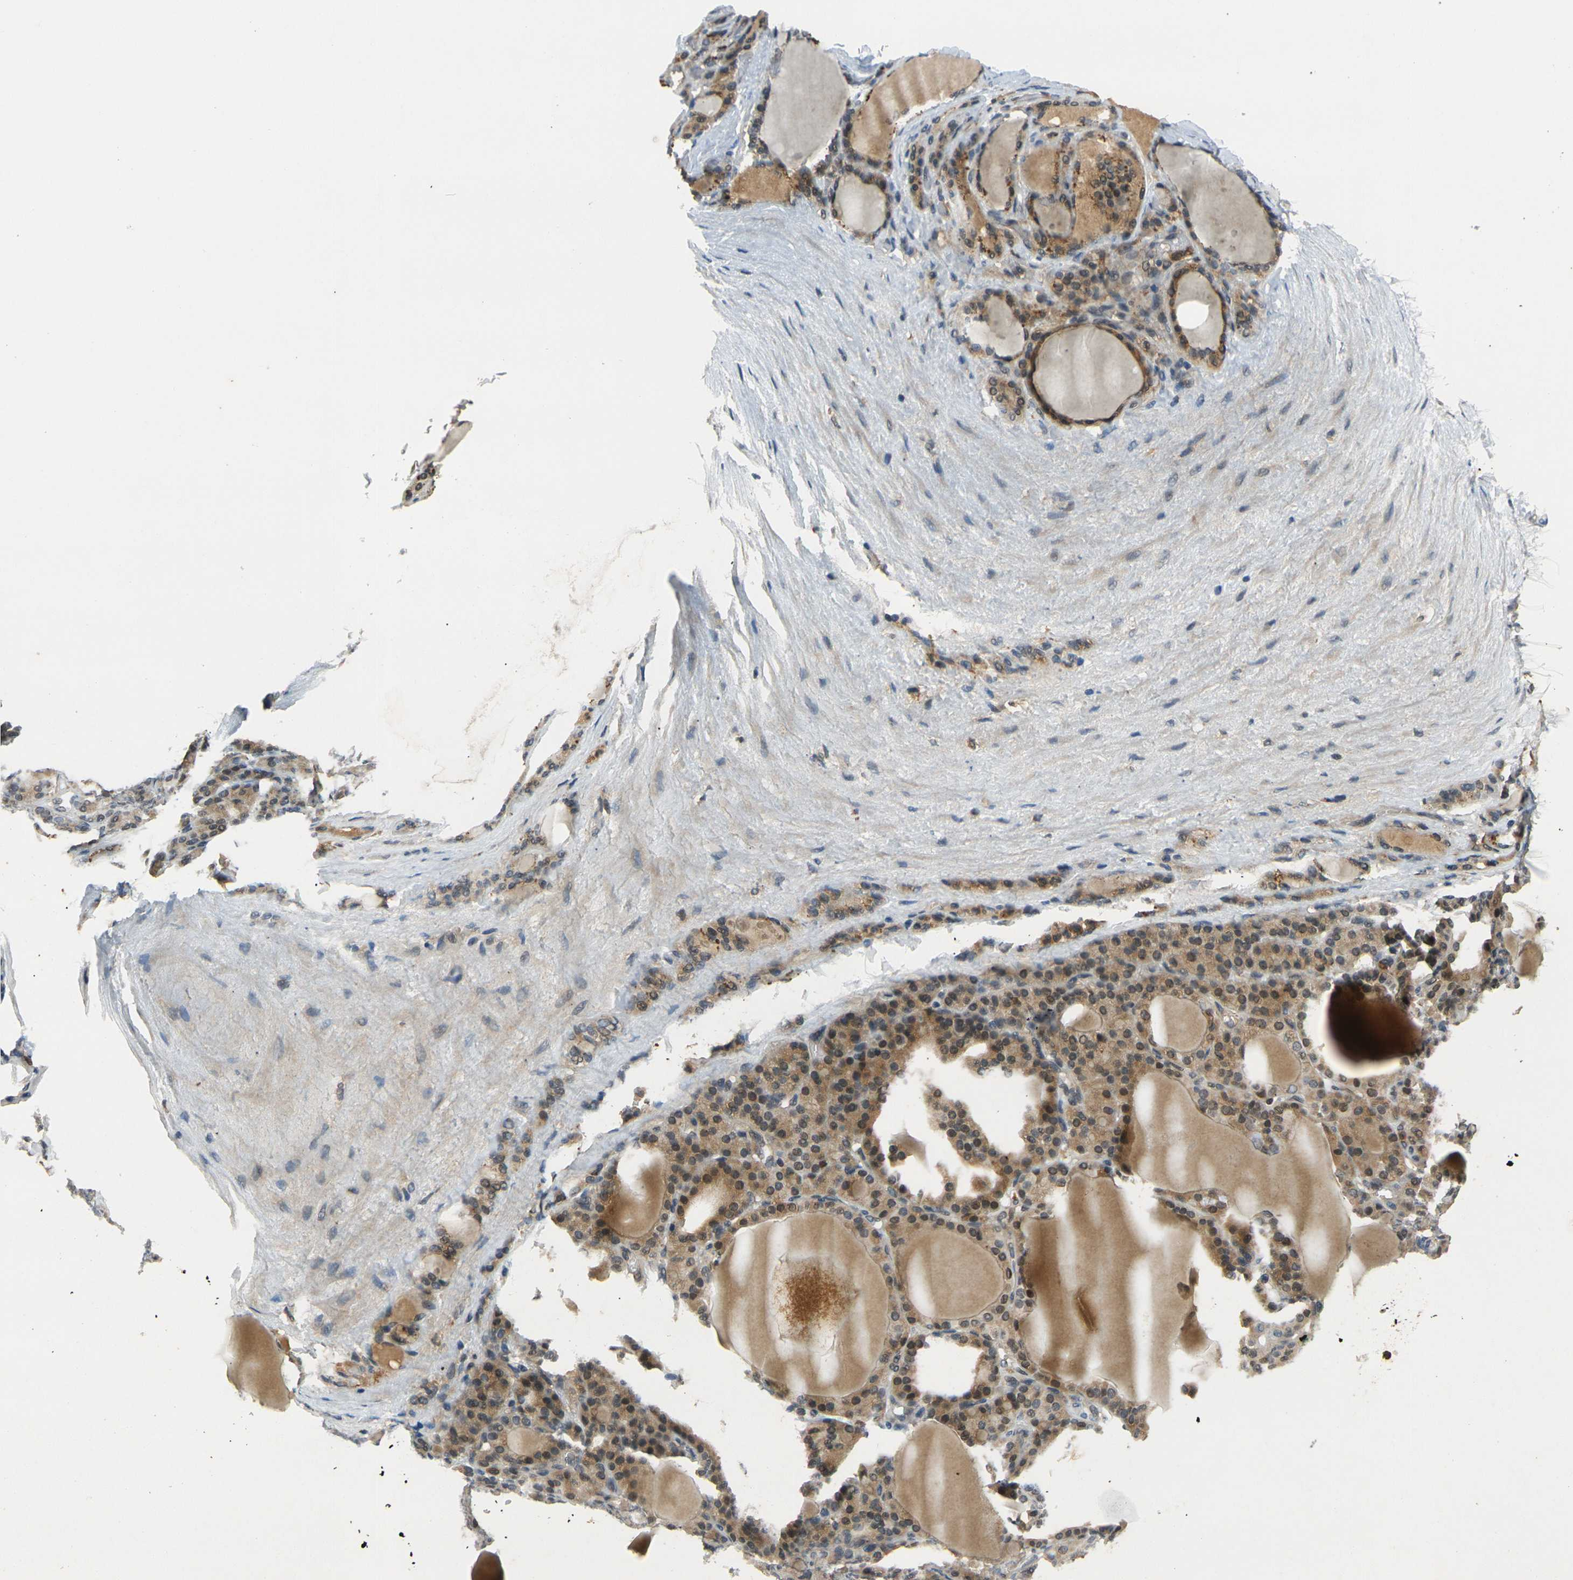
{"staining": {"intensity": "moderate", "quantity": ">75%", "location": "cytoplasmic/membranous"}, "tissue": "thyroid gland", "cell_type": "Glandular cells", "image_type": "normal", "snomed": [{"axis": "morphology", "description": "Normal tissue, NOS"}, {"axis": "topography", "description": "Thyroid gland"}], "caption": "Protein expression by immunohistochemistry (IHC) reveals moderate cytoplasmic/membranous positivity in approximately >75% of glandular cells in unremarkable thyroid gland.", "gene": "PIGL", "patient": {"sex": "female", "age": 28}}